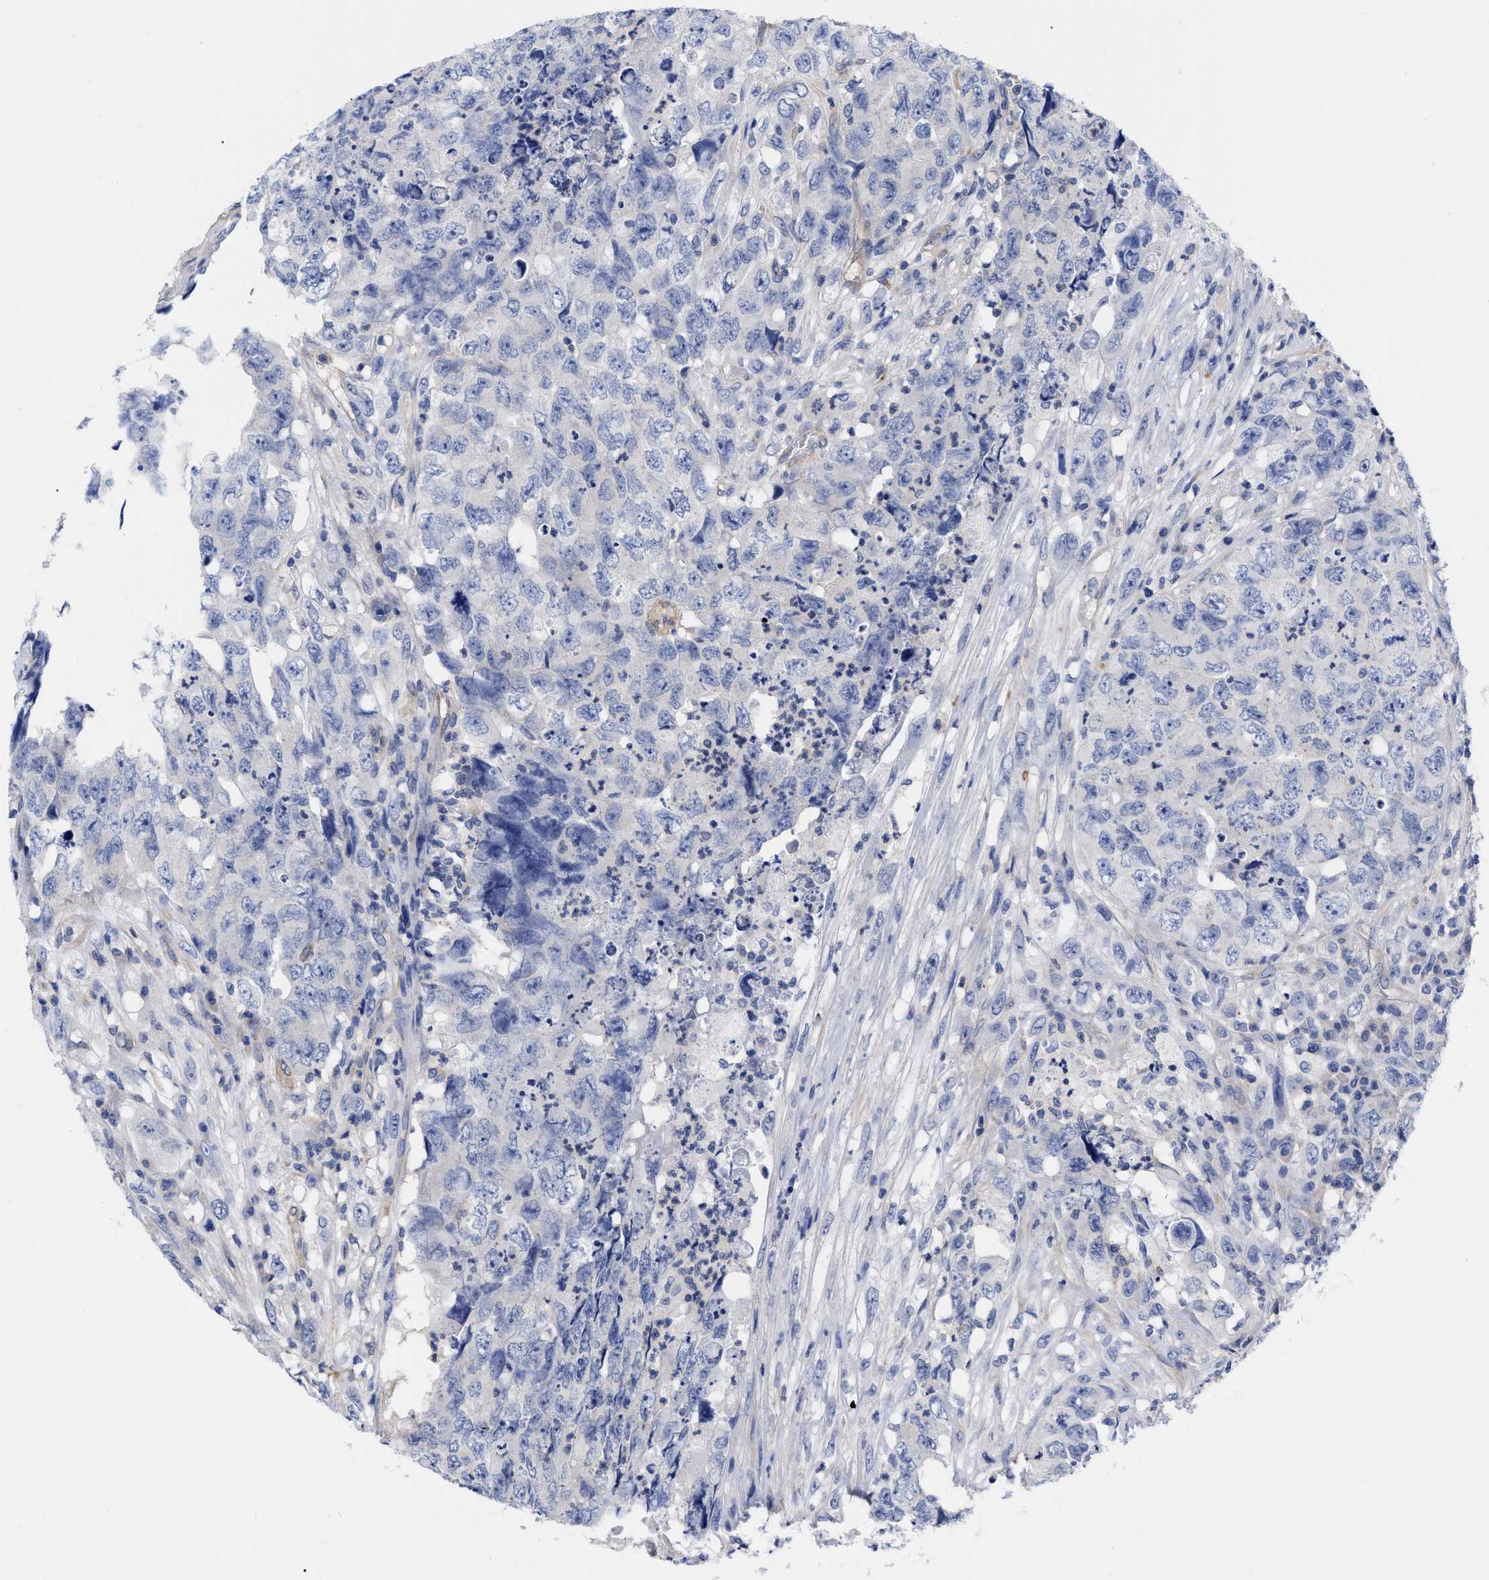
{"staining": {"intensity": "negative", "quantity": "none", "location": "none"}, "tissue": "testis cancer", "cell_type": "Tumor cells", "image_type": "cancer", "snomed": [{"axis": "morphology", "description": "Carcinoma, Embryonal, NOS"}, {"axis": "topography", "description": "Testis"}], "caption": "Tumor cells show no significant positivity in testis cancer (embryonal carcinoma).", "gene": "IRAG2", "patient": {"sex": "male", "age": 32}}